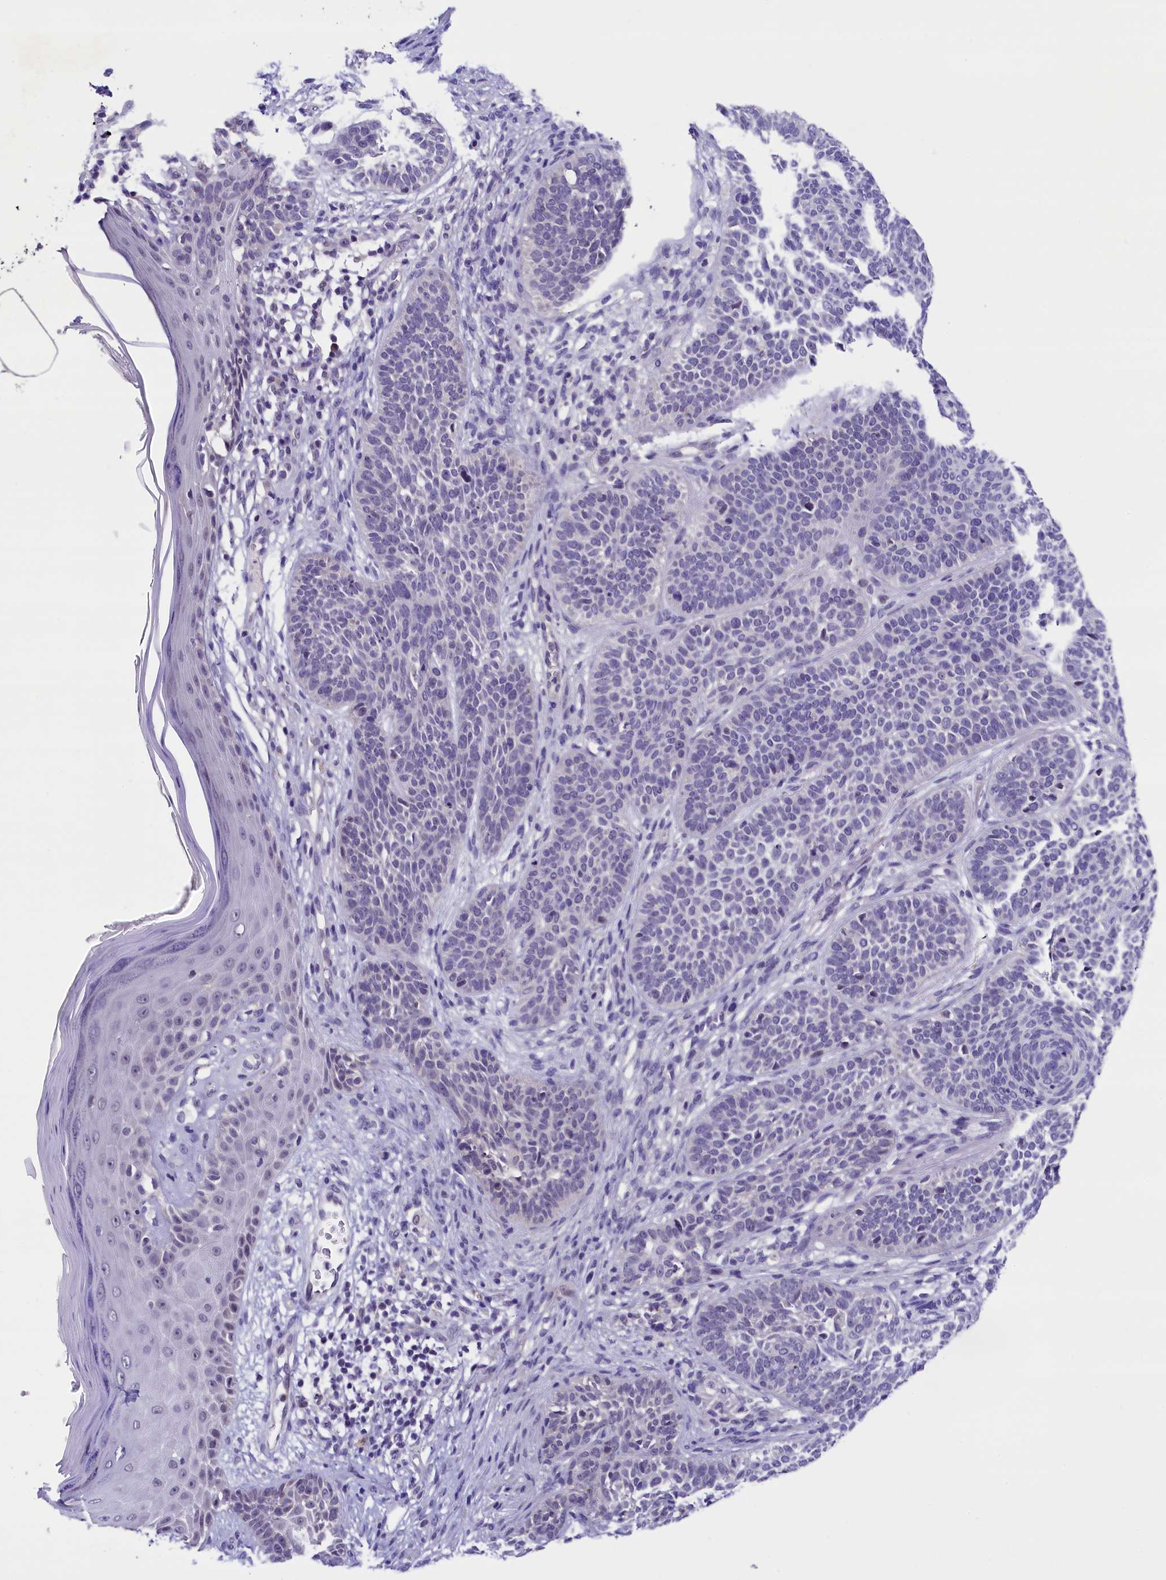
{"staining": {"intensity": "negative", "quantity": "none", "location": "none"}, "tissue": "skin cancer", "cell_type": "Tumor cells", "image_type": "cancer", "snomed": [{"axis": "morphology", "description": "Basal cell carcinoma"}, {"axis": "topography", "description": "Skin"}], "caption": "IHC image of basal cell carcinoma (skin) stained for a protein (brown), which reveals no expression in tumor cells.", "gene": "IQCN", "patient": {"sex": "male", "age": 85}}